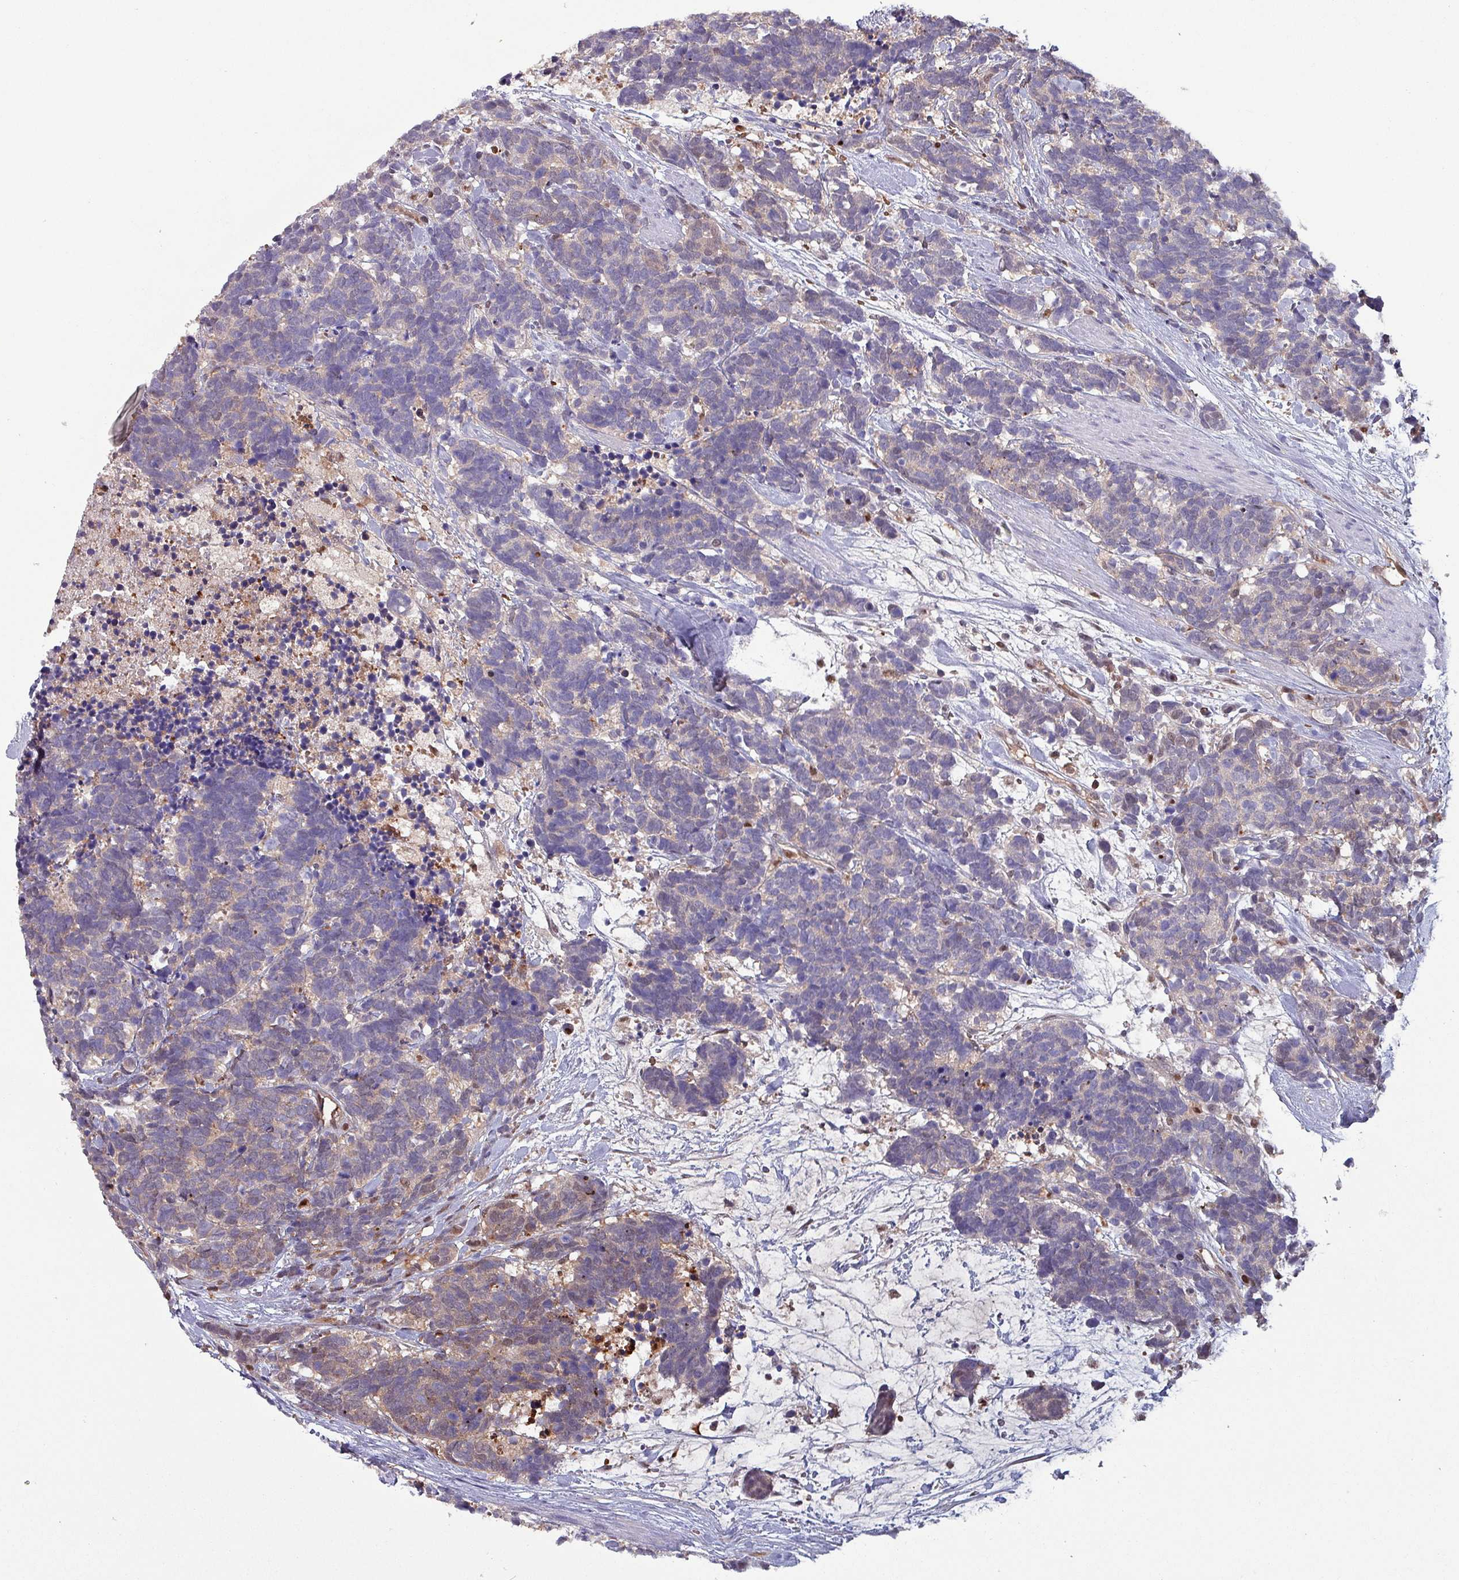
{"staining": {"intensity": "weak", "quantity": "<25%", "location": "cytoplasmic/membranous,nuclear"}, "tissue": "carcinoid", "cell_type": "Tumor cells", "image_type": "cancer", "snomed": [{"axis": "morphology", "description": "Carcinoma, NOS"}, {"axis": "morphology", "description": "Carcinoid, malignant, NOS"}, {"axis": "topography", "description": "Prostate"}], "caption": "Carcinoid stained for a protein using immunohistochemistry (IHC) exhibits no staining tumor cells.", "gene": "PSMB8", "patient": {"sex": "male", "age": 57}}